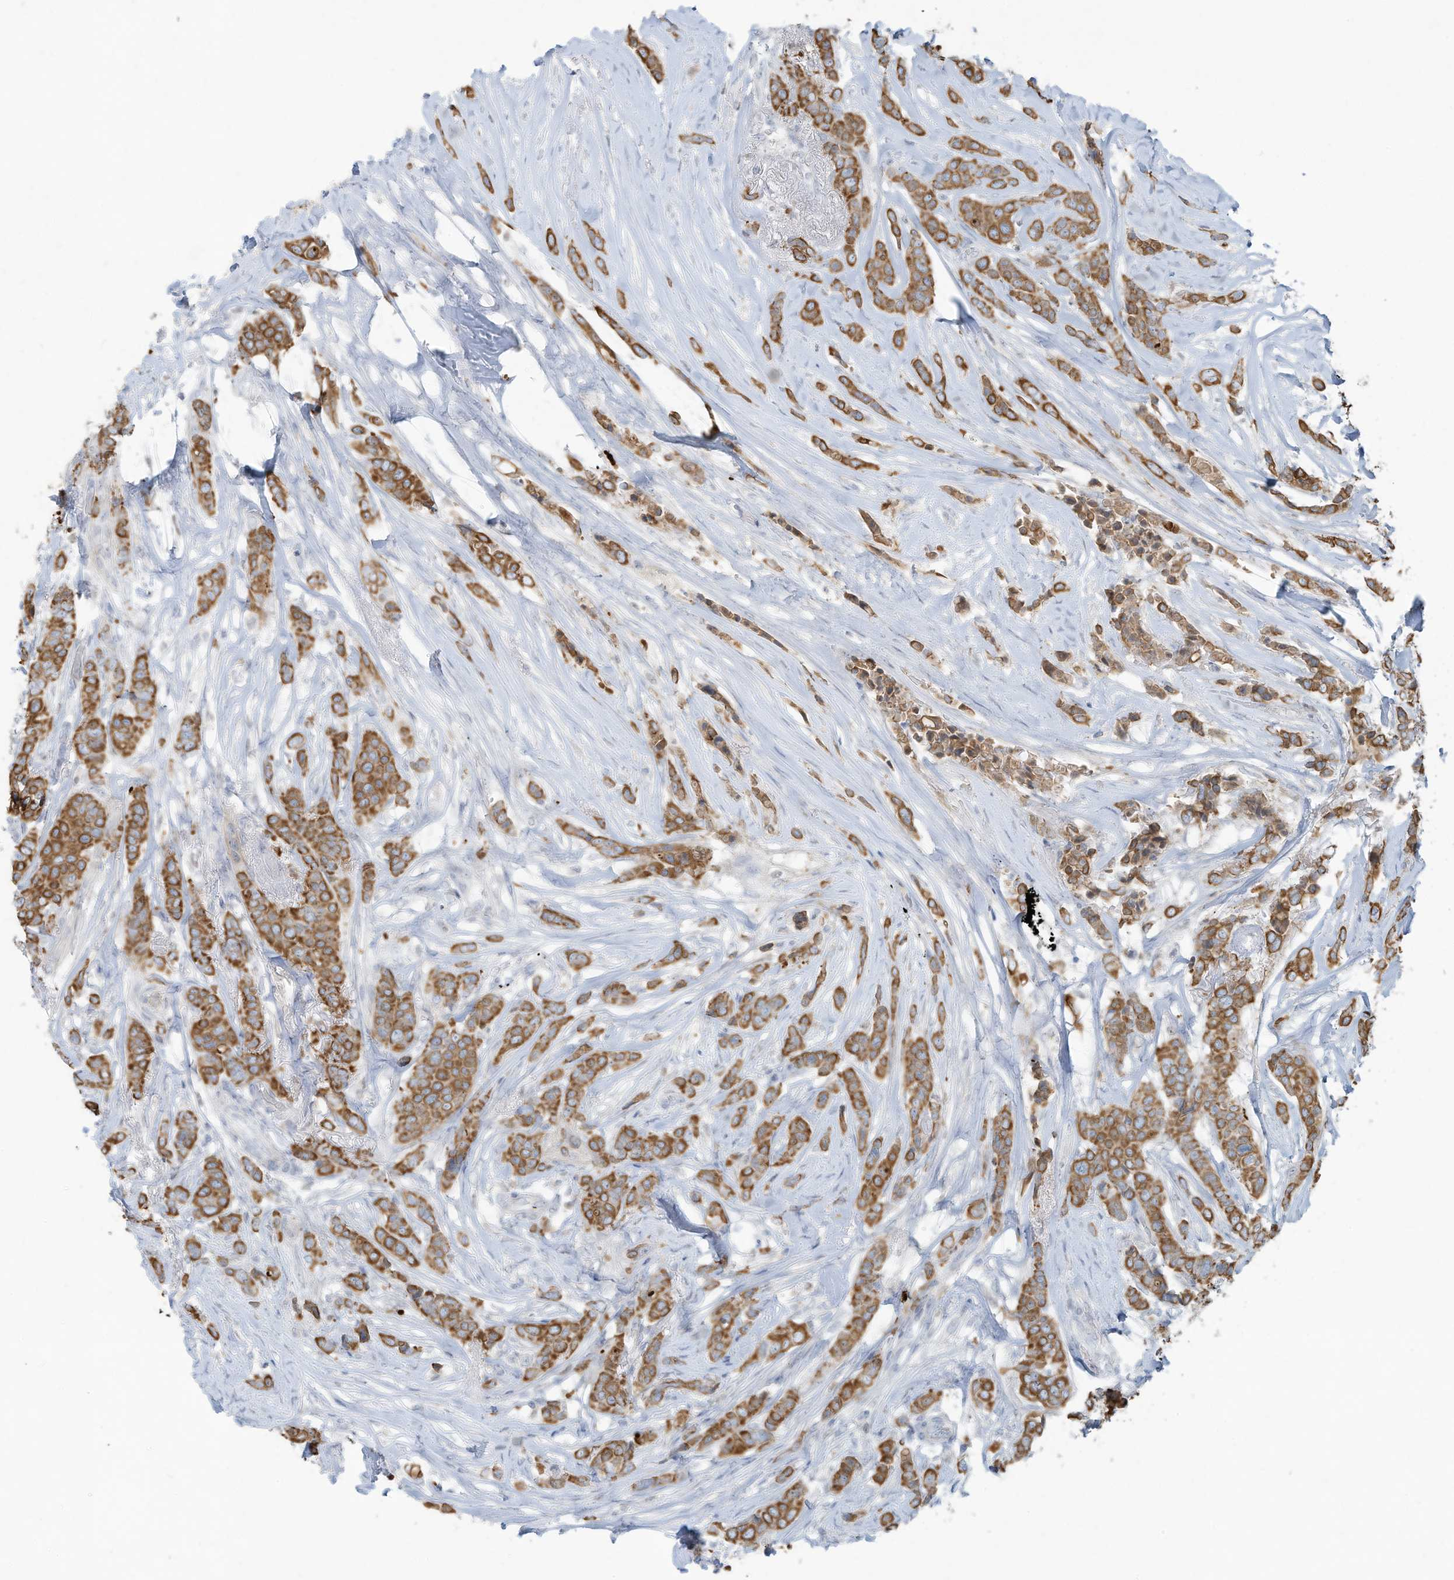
{"staining": {"intensity": "moderate", "quantity": ">75%", "location": "cytoplasmic/membranous"}, "tissue": "breast cancer", "cell_type": "Tumor cells", "image_type": "cancer", "snomed": [{"axis": "morphology", "description": "Lobular carcinoma"}, {"axis": "topography", "description": "Breast"}], "caption": "Human breast lobular carcinoma stained for a protein (brown) demonstrates moderate cytoplasmic/membranous positive staining in approximately >75% of tumor cells.", "gene": "TUBE1", "patient": {"sex": "female", "age": 51}}